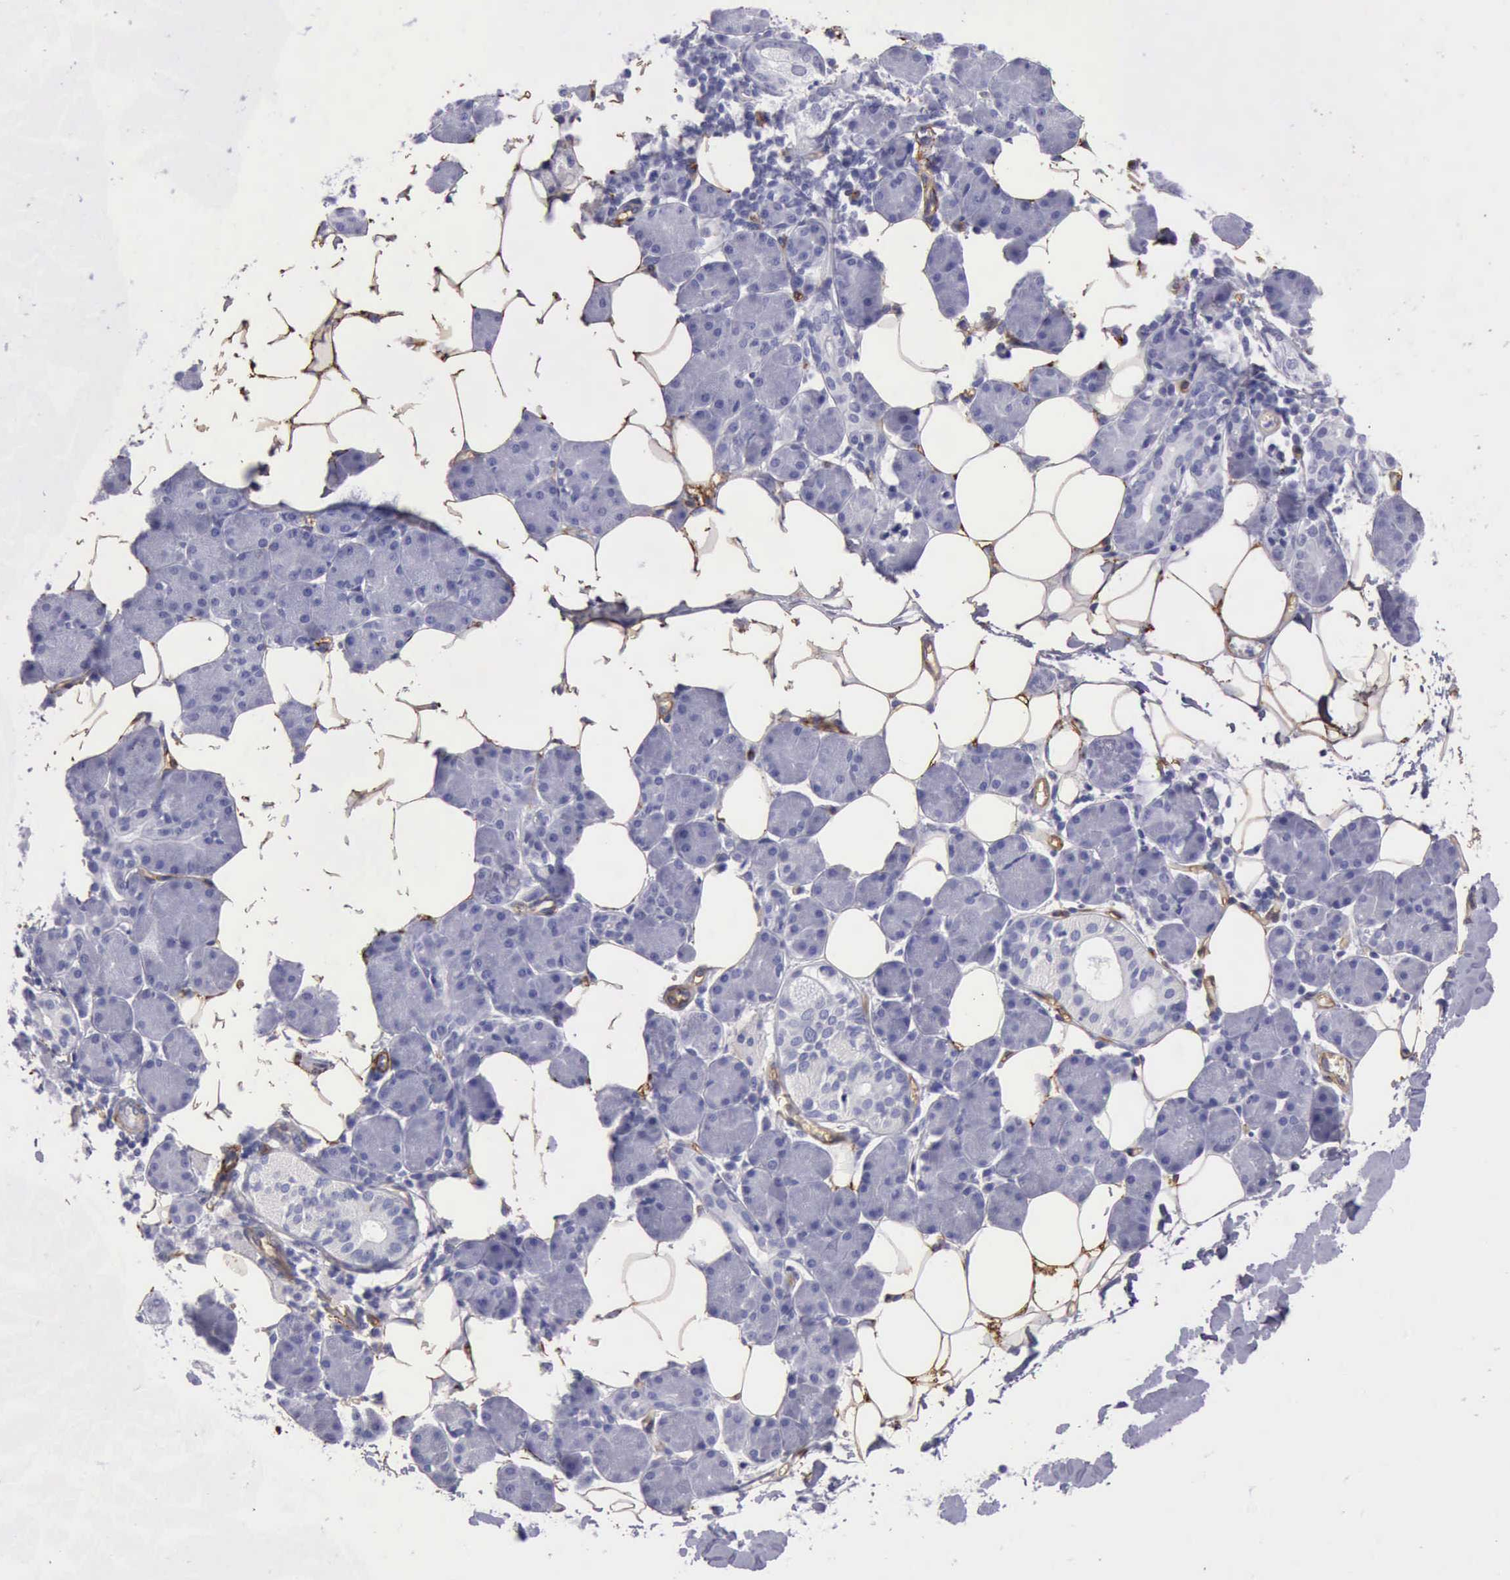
{"staining": {"intensity": "negative", "quantity": "none", "location": "none"}, "tissue": "salivary gland", "cell_type": "Glandular cells", "image_type": "normal", "snomed": [{"axis": "morphology", "description": "Normal tissue, NOS"}, {"axis": "morphology", "description": "Adenoma, NOS"}, {"axis": "topography", "description": "Salivary gland"}], "caption": "A photomicrograph of salivary gland stained for a protein exhibits no brown staining in glandular cells.", "gene": "AOC3", "patient": {"sex": "female", "age": 32}}